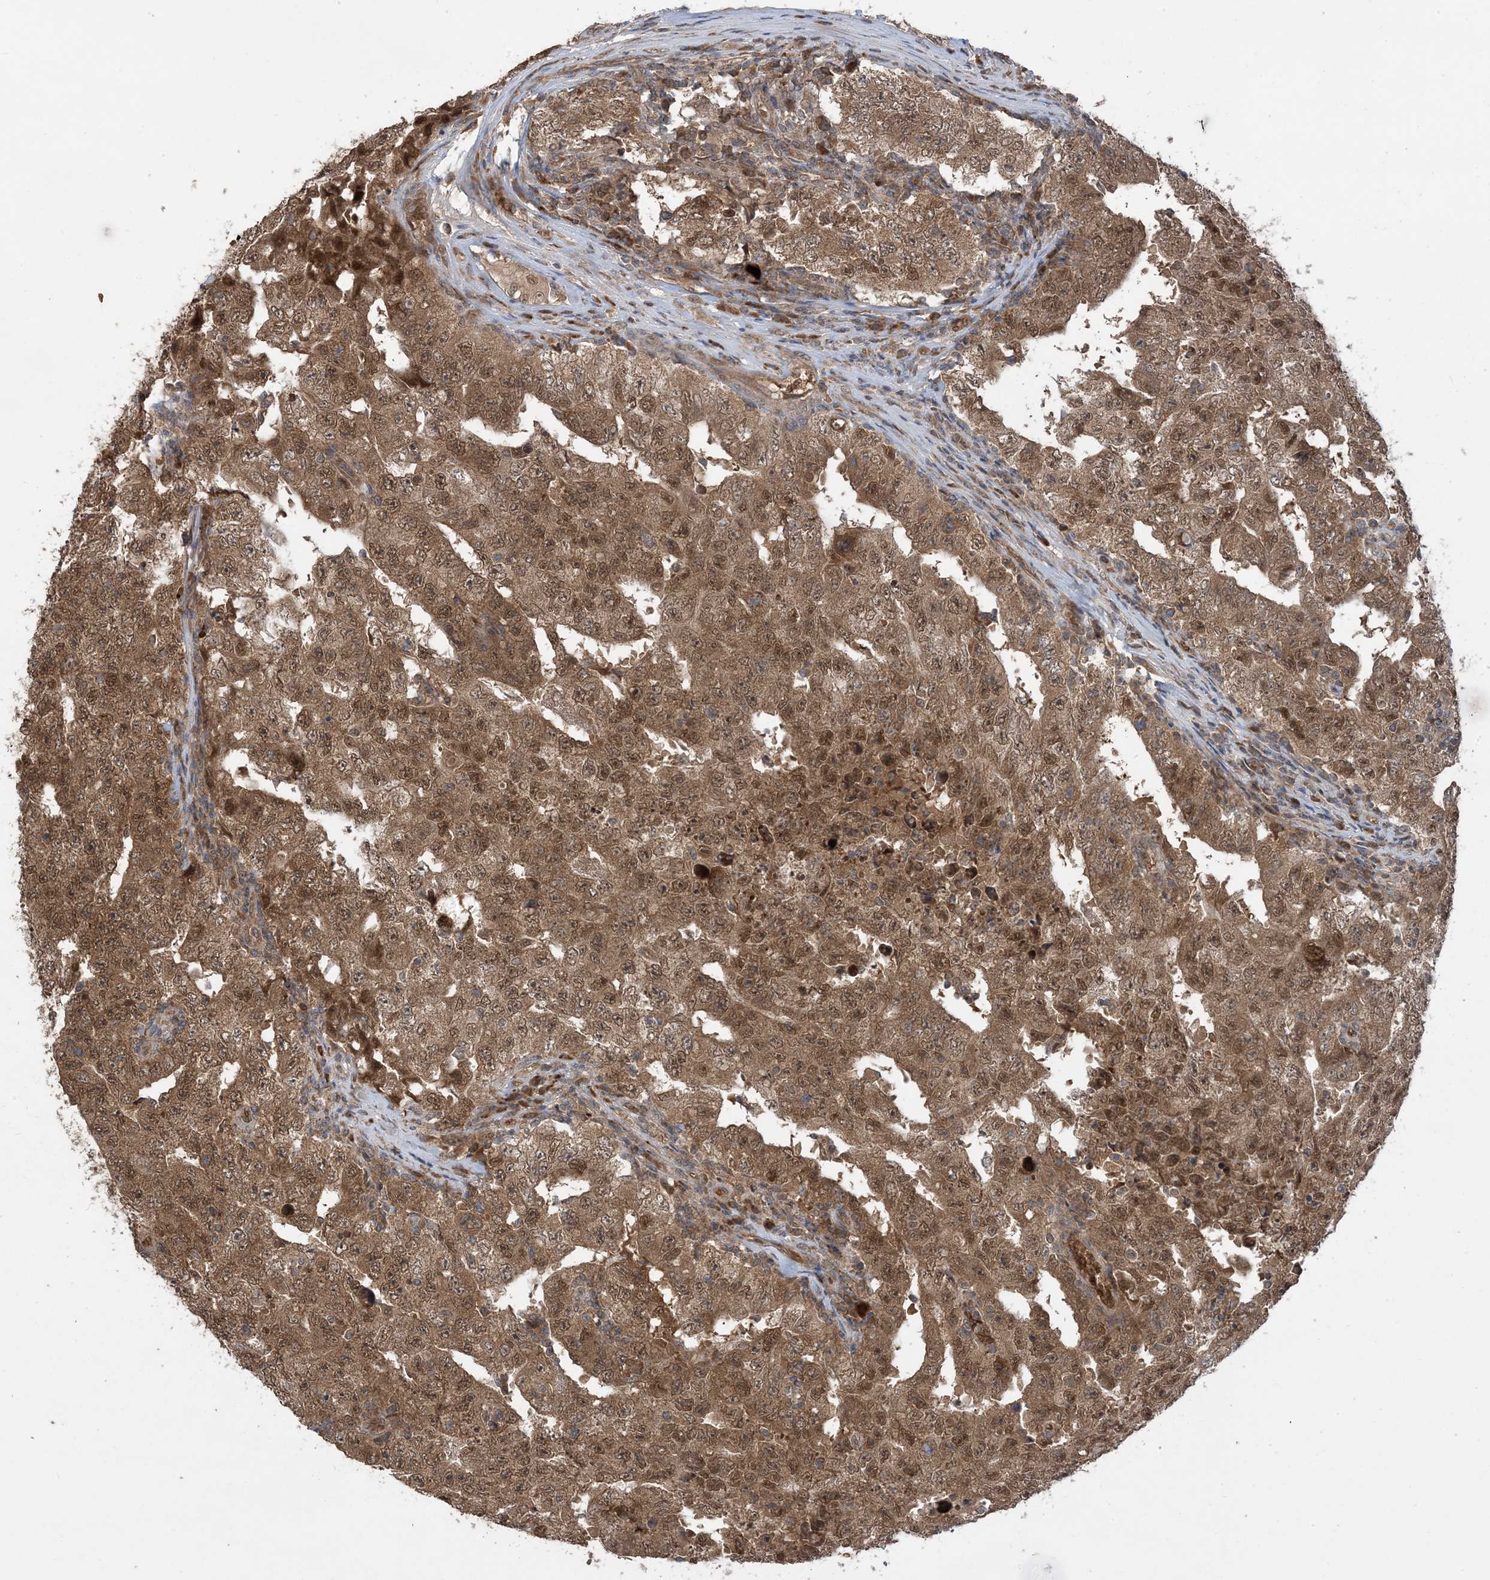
{"staining": {"intensity": "moderate", "quantity": ">75%", "location": "cytoplasmic/membranous,nuclear"}, "tissue": "testis cancer", "cell_type": "Tumor cells", "image_type": "cancer", "snomed": [{"axis": "morphology", "description": "Carcinoma, Embryonal, NOS"}, {"axis": "topography", "description": "Testis"}], "caption": "The photomicrograph displays staining of testis embryonal carcinoma, revealing moderate cytoplasmic/membranous and nuclear protein staining (brown color) within tumor cells.", "gene": "PUSL1", "patient": {"sex": "male", "age": 26}}